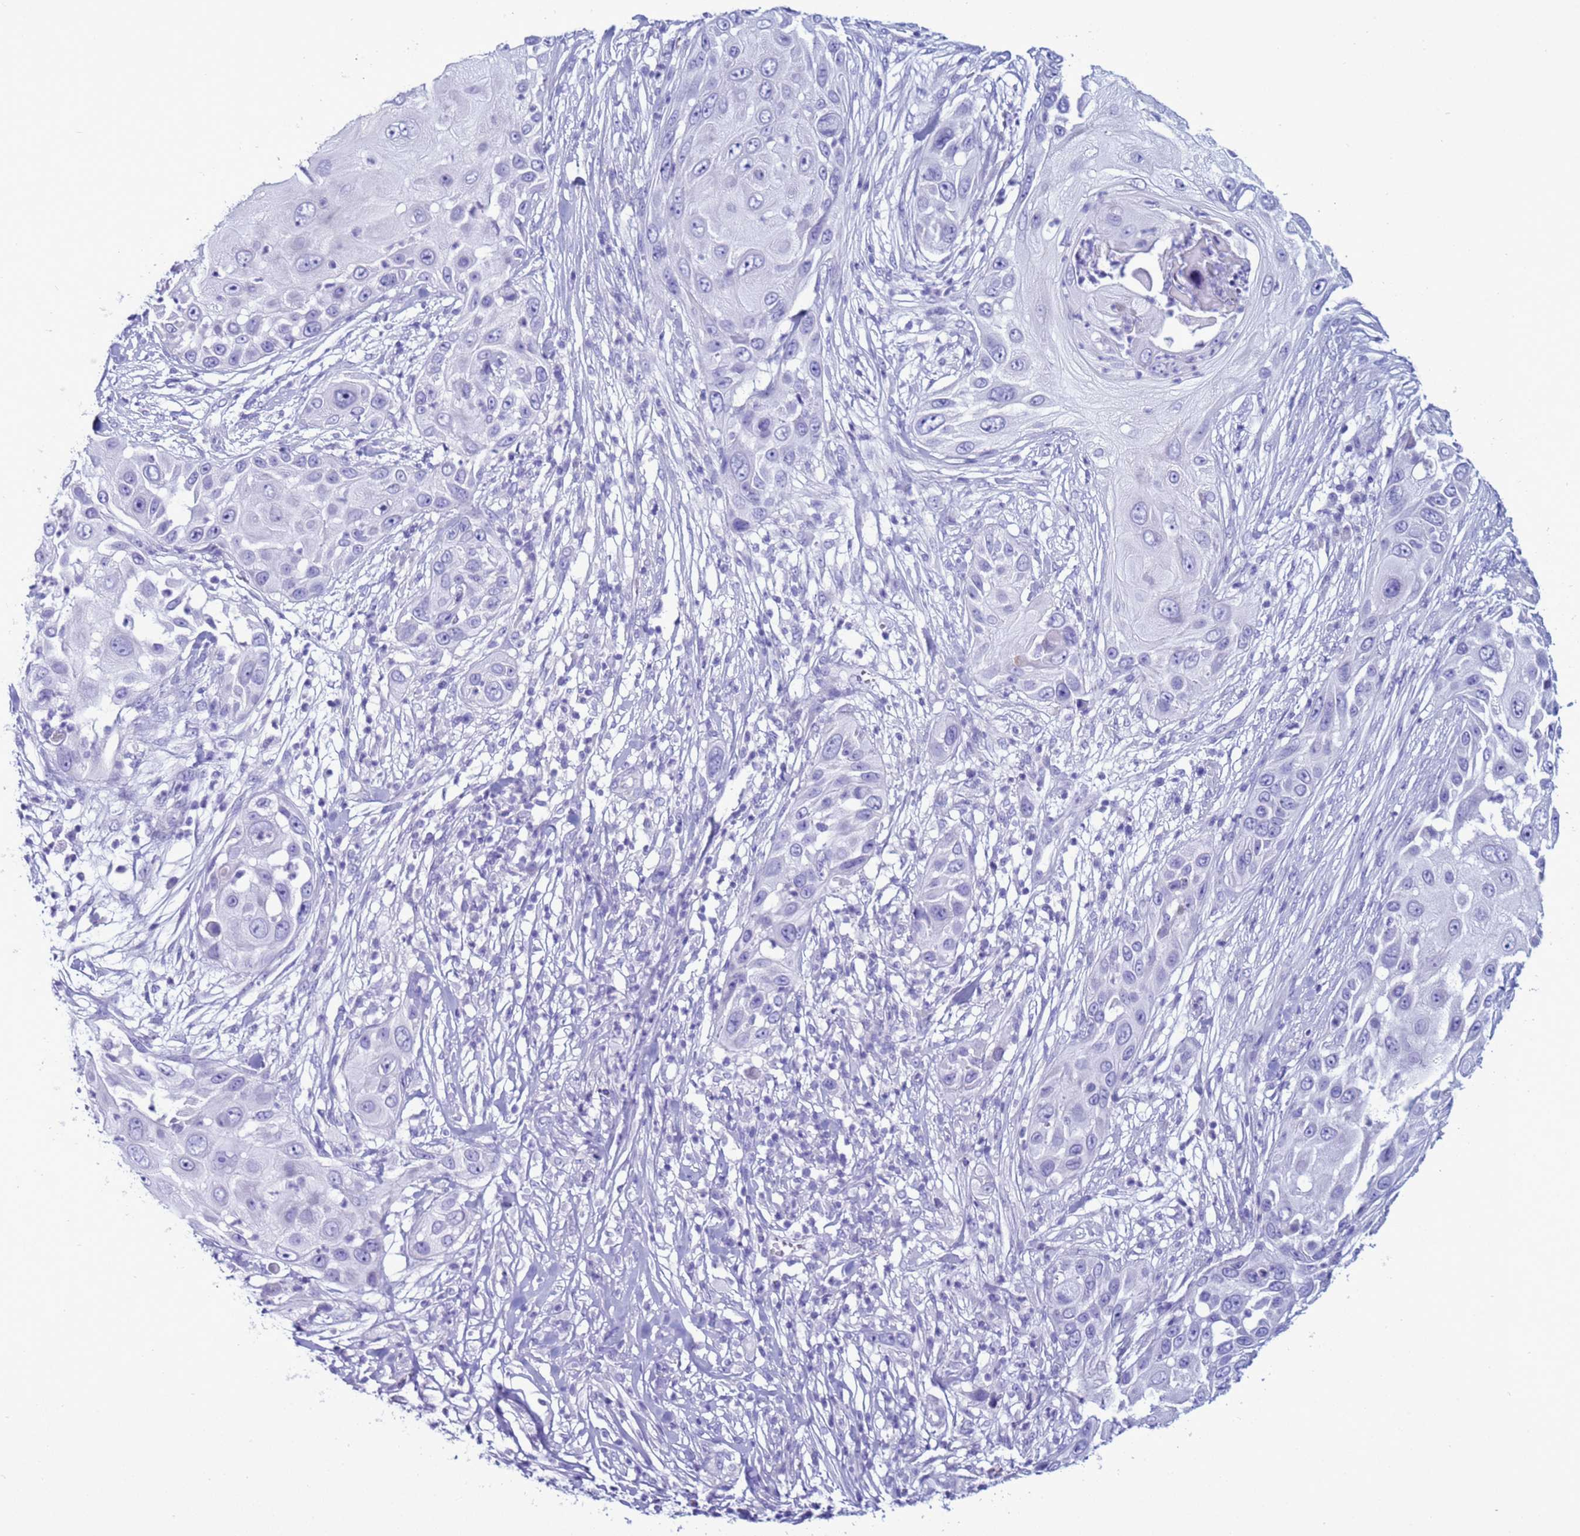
{"staining": {"intensity": "negative", "quantity": "none", "location": "none"}, "tissue": "skin cancer", "cell_type": "Tumor cells", "image_type": "cancer", "snomed": [{"axis": "morphology", "description": "Squamous cell carcinoma, NOS"}, {"axis": "topography", "description": "Skin"}], "caption": "Protein analysis of skin cancer displays no significant staining in tumor cells.", "gene": "CST4", "patient": {"sex": "female", "age": 44}}